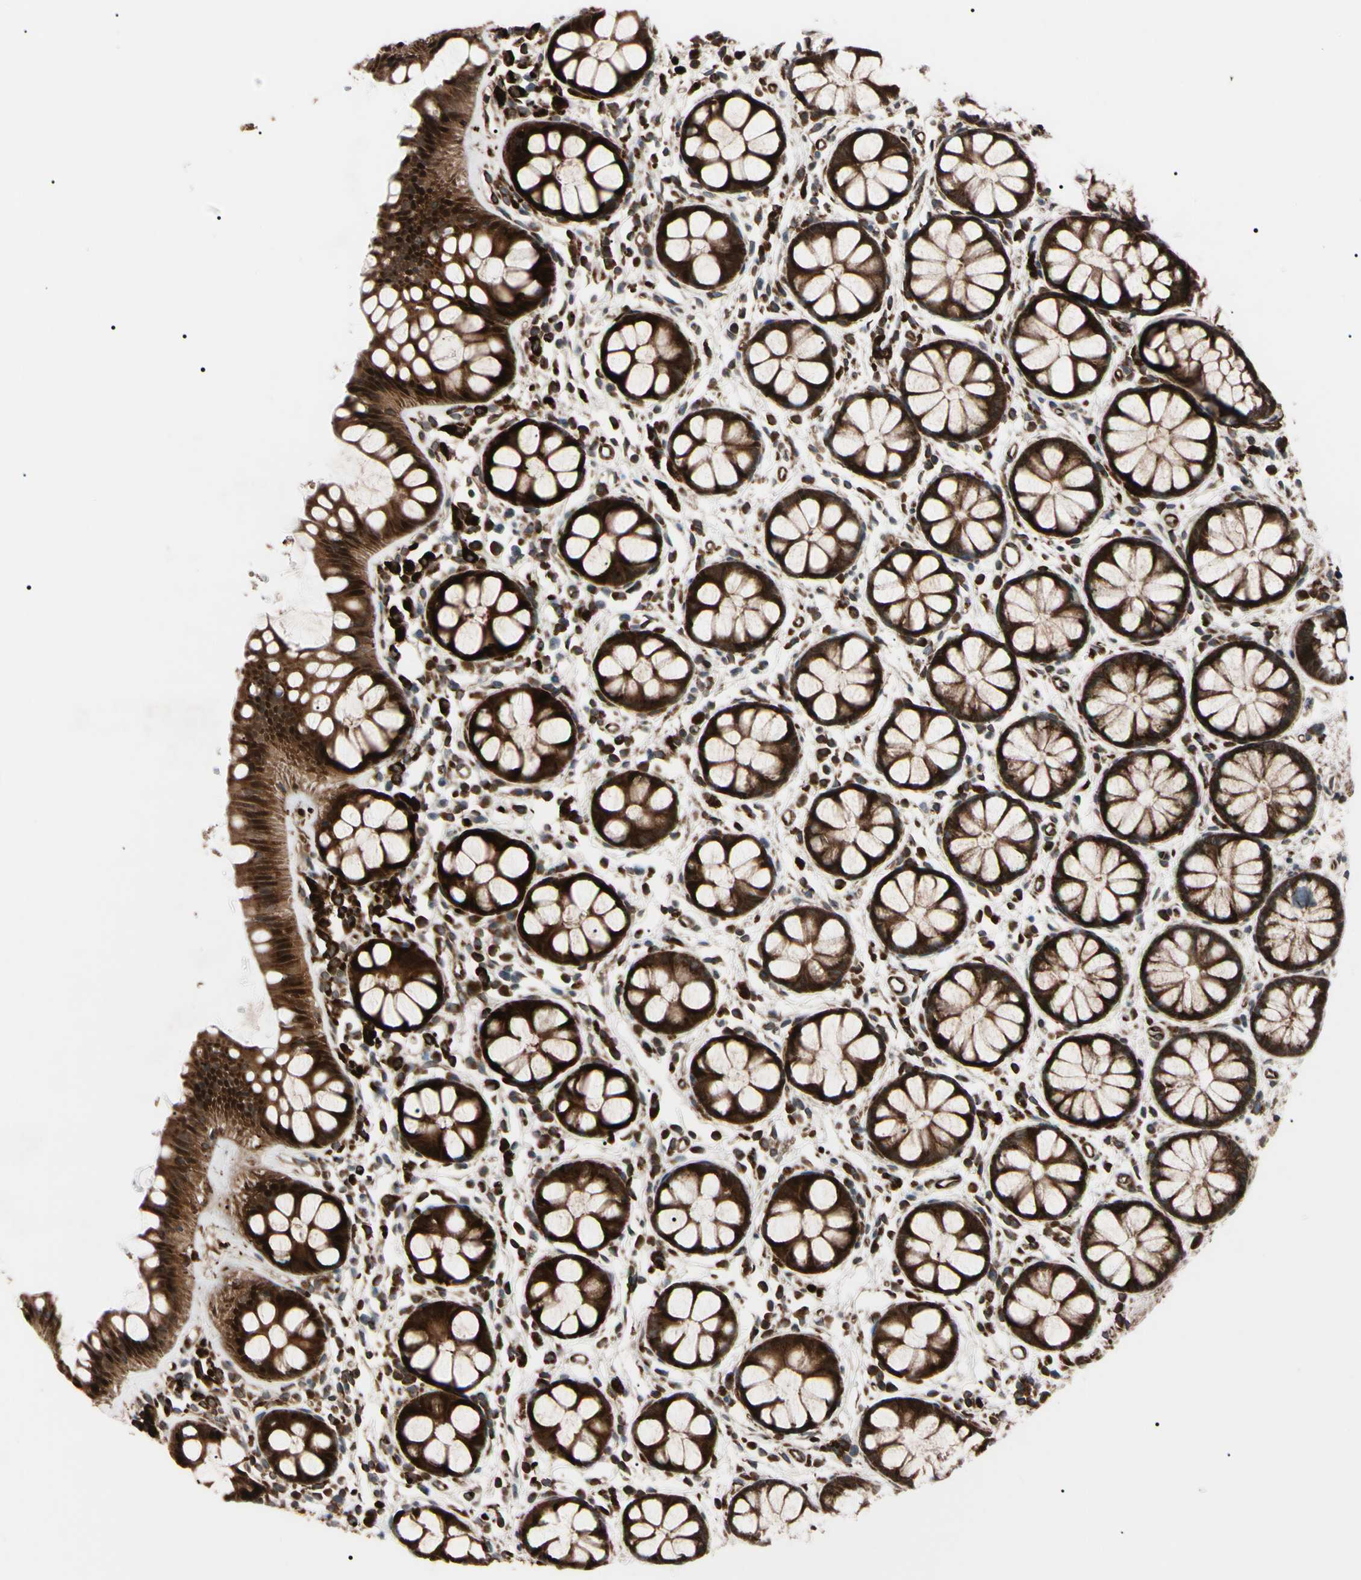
{"staining": {"intensity": "strong", "quantity": ">75%", "location": "cytoplasmic/membranous"}, "tissue": "rectum", "cell_type": "Glandular cells", "image_type": "normal", "snomed": [{"axis": "morphology", "description": "Normal tissue, NOS"}, {"axis": "topography", "description": "Rectum"}], "caption": "Protein staining by immunohistochemistry reveals strong cytoplasmic/membranous staining in approximately >75% of glandular cells in normal rectum.", "gene": "GUCY1B1", "patient": {"sex": "female", "age": 66}}